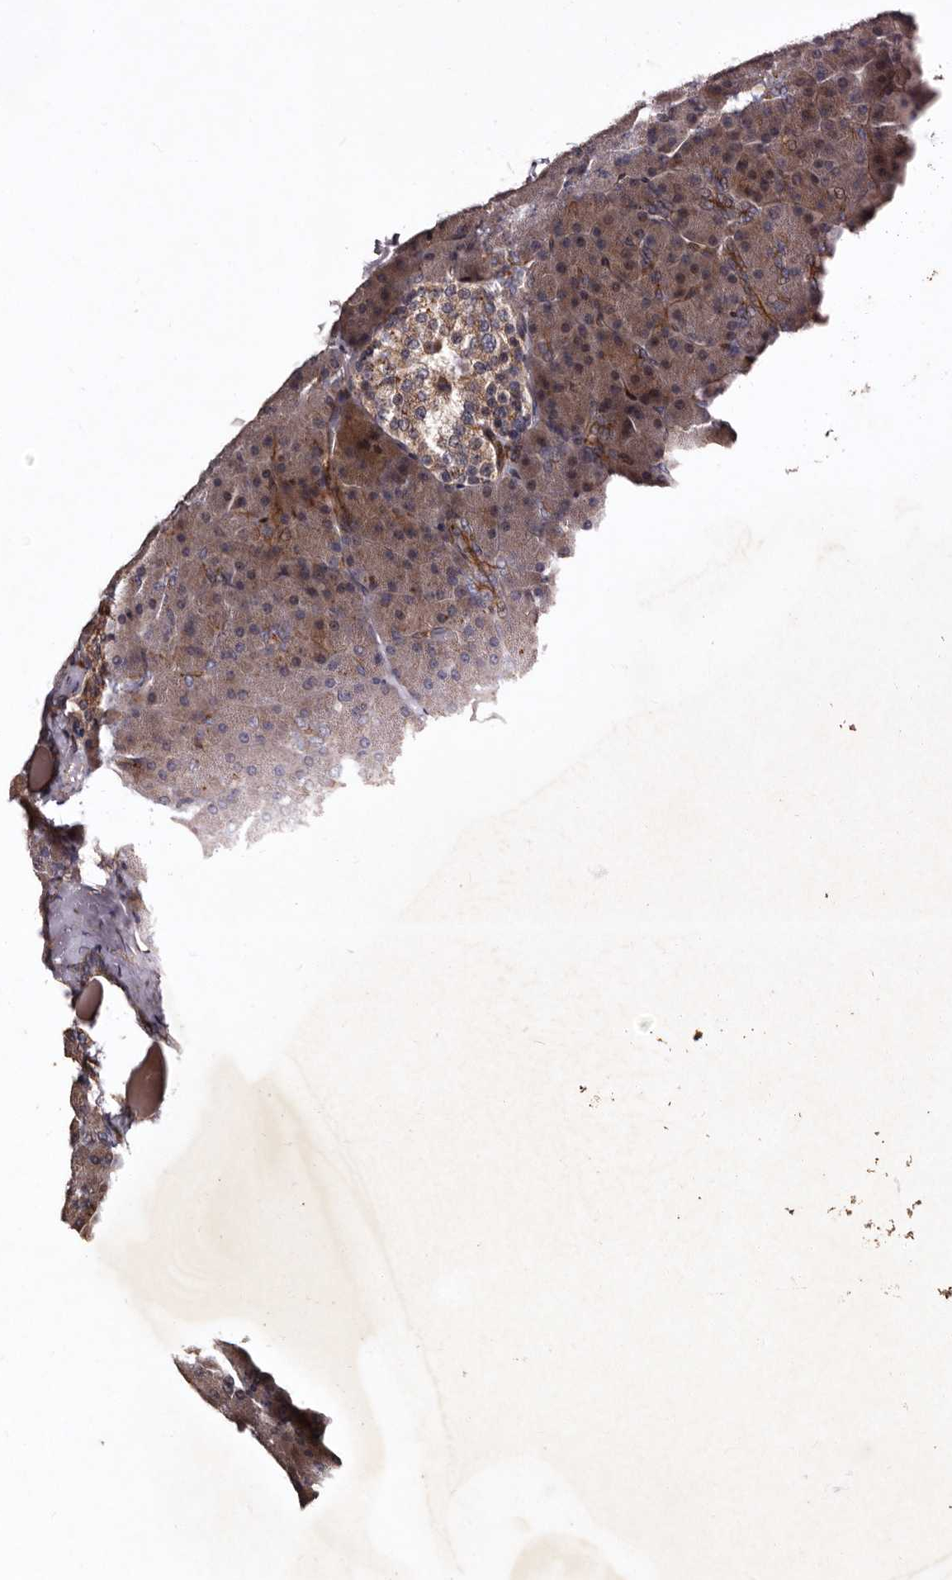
{"staining": {"intensity": "moderate", "quantity": "25%-75%", "location": "cytoplasmic/membranous"}, "tissue": "pancreas", "cell_type": "Exocrine glandular cells", "image_type": "normal", "snomed": [{"axis": "morphology", "description": "Normal tissue, NOS"}, {"axis": "topography", "description": "Pancreas"}], "caption": "Immunohistochemical staining of unremarkable human pancreas displays 25%-75% levels of moderate cytoplasmic/membranous protein positivity in about 25%-75% of exocrine glandular cells. The staining was performed using DAB (3,3'-diaminobenzidine), with brown indicating positive protein expression. Nuclei are stained blue with hematoxylin.", "gene": "PRKD3", "patient": {"sex": "female", "age": 35}}